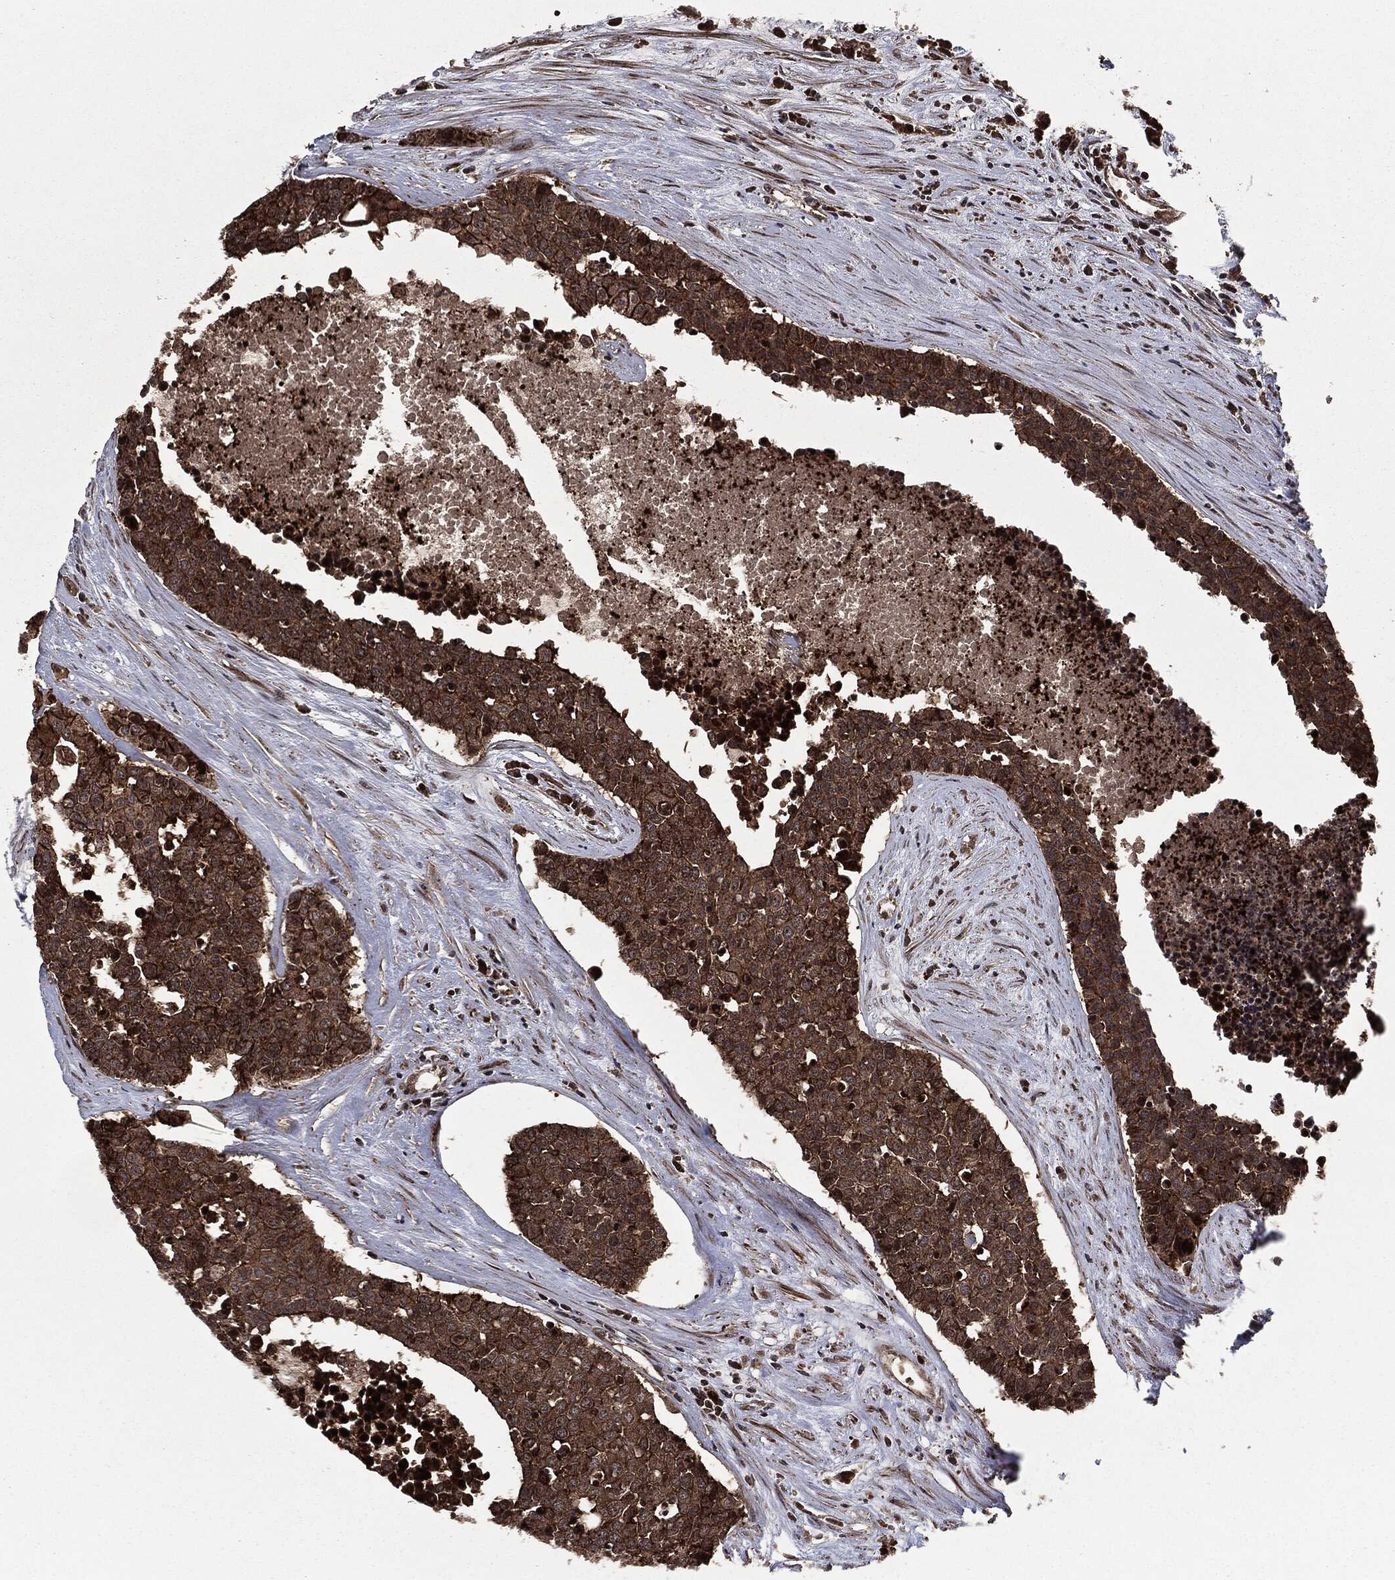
{"staining": {"intensity": "strong", "quantity": ">75%", "location": "cytoplasmic/membranous"}, "tissue": "carcinoid", "cell_type": "Tumor cells", "image_type": "cancer", "snomed": [{"axis": "morphology", "description": "Carcinoid, malignant, NOS"}, {"axis": "topography", "description": "Colon"}], "caption": "Immunohistochemical staining of malignant carcinoid shows high levels of strong cytoplasmic/membranous protein staining in approximately >75% of tumor cells.", "gene": "CARD6", "patient": {"sex": "male", "age": 81}}